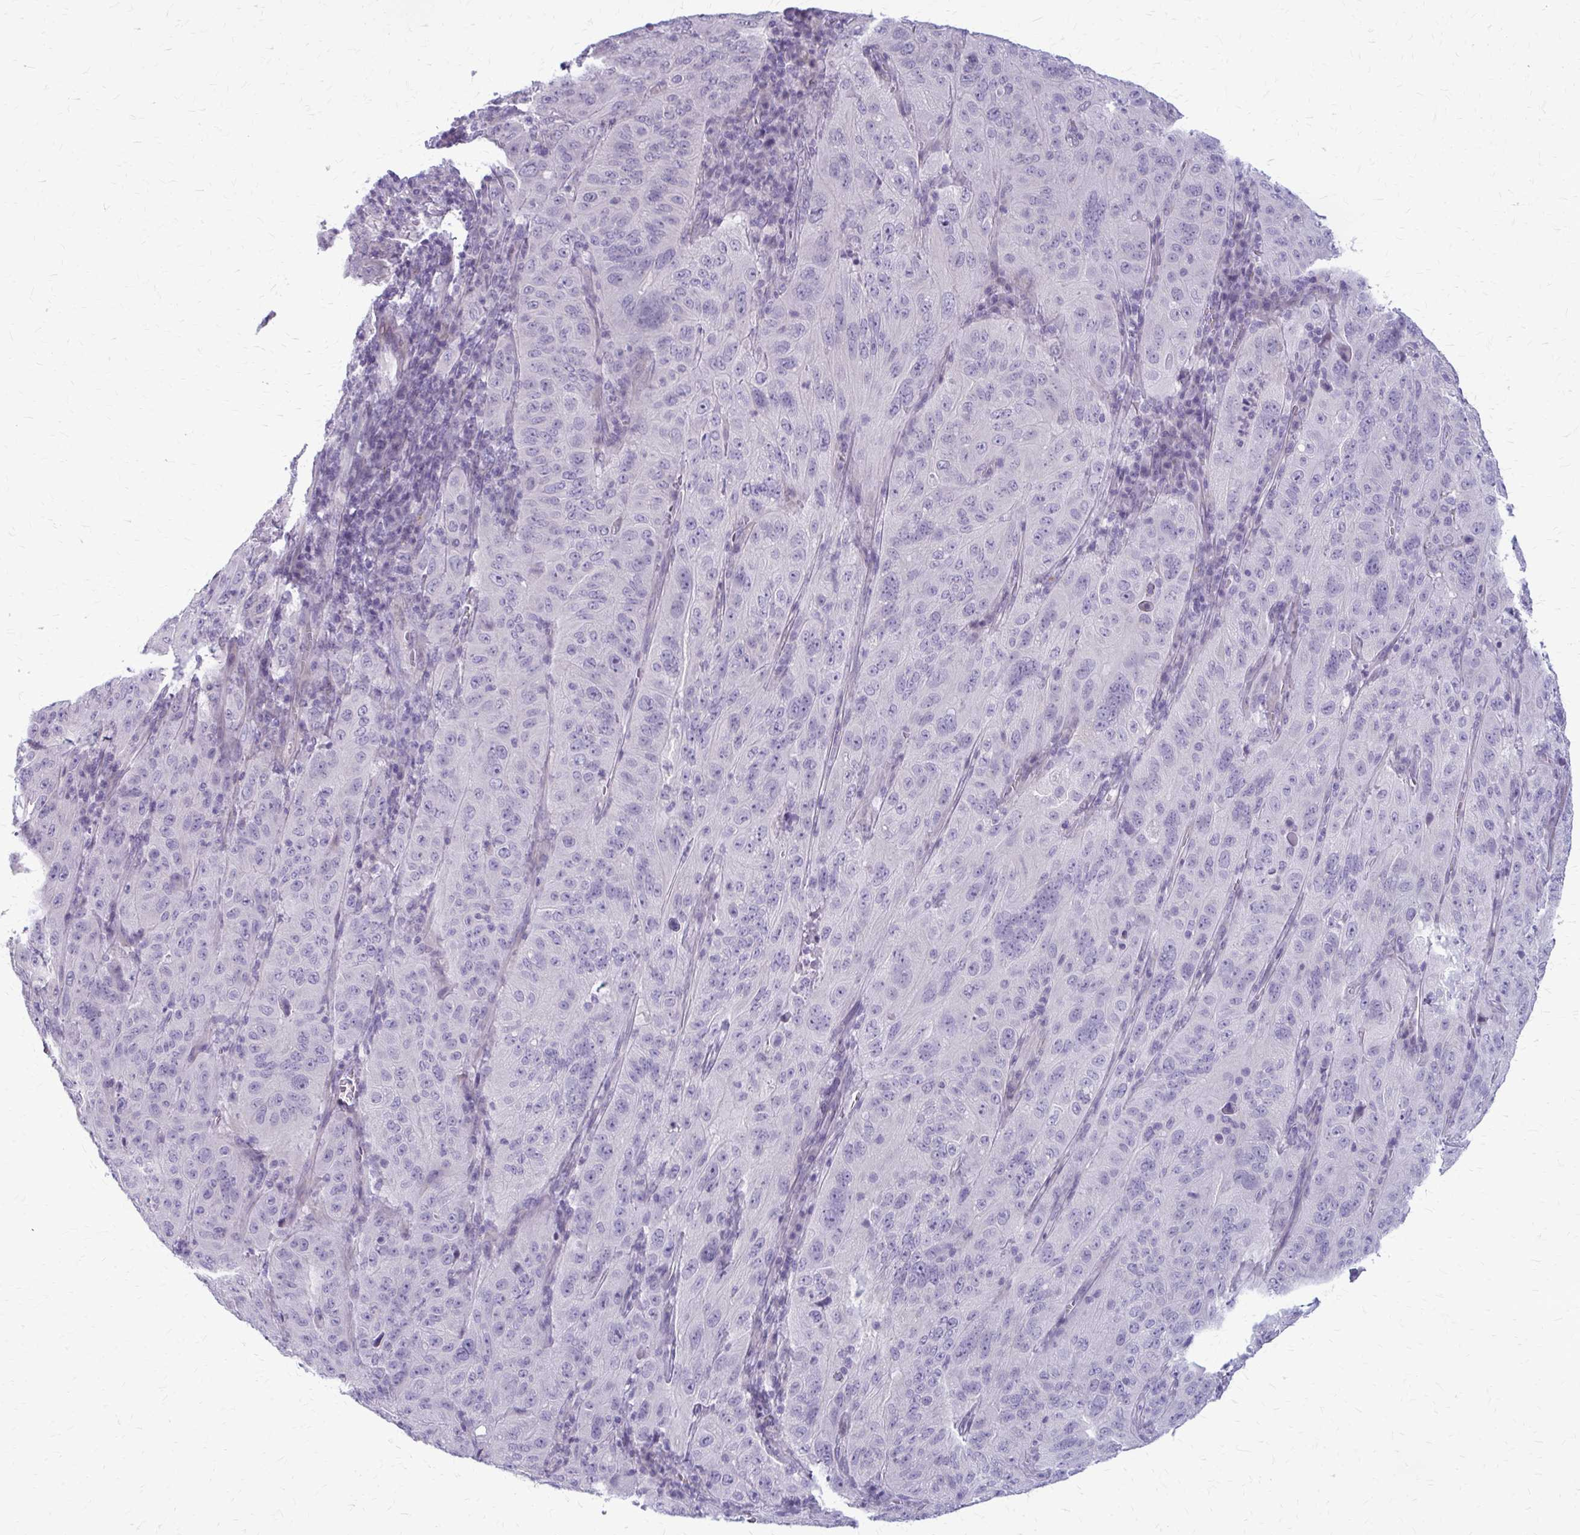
{"staining": {"intensity": "negative", "quantity": "none", "location": "none"}, "tissue": "pancreatic cancer", "cell_type": "Tumor cells", "image_type": "cancer", "snomed": [{"axis": "morphology", "description": "Adenocarcinoma, NOS"}, {"axis": "topography", "description": "Pancreas"}], "caption": "DAB (3,3'-diaminobenzidine) immunohistochemical staining of adenocarcinoma (pancreatic) reveals no significant staining in tumor cells.", "gene": "CASQ2", "patient": {"sex": "male", "age": 63}}